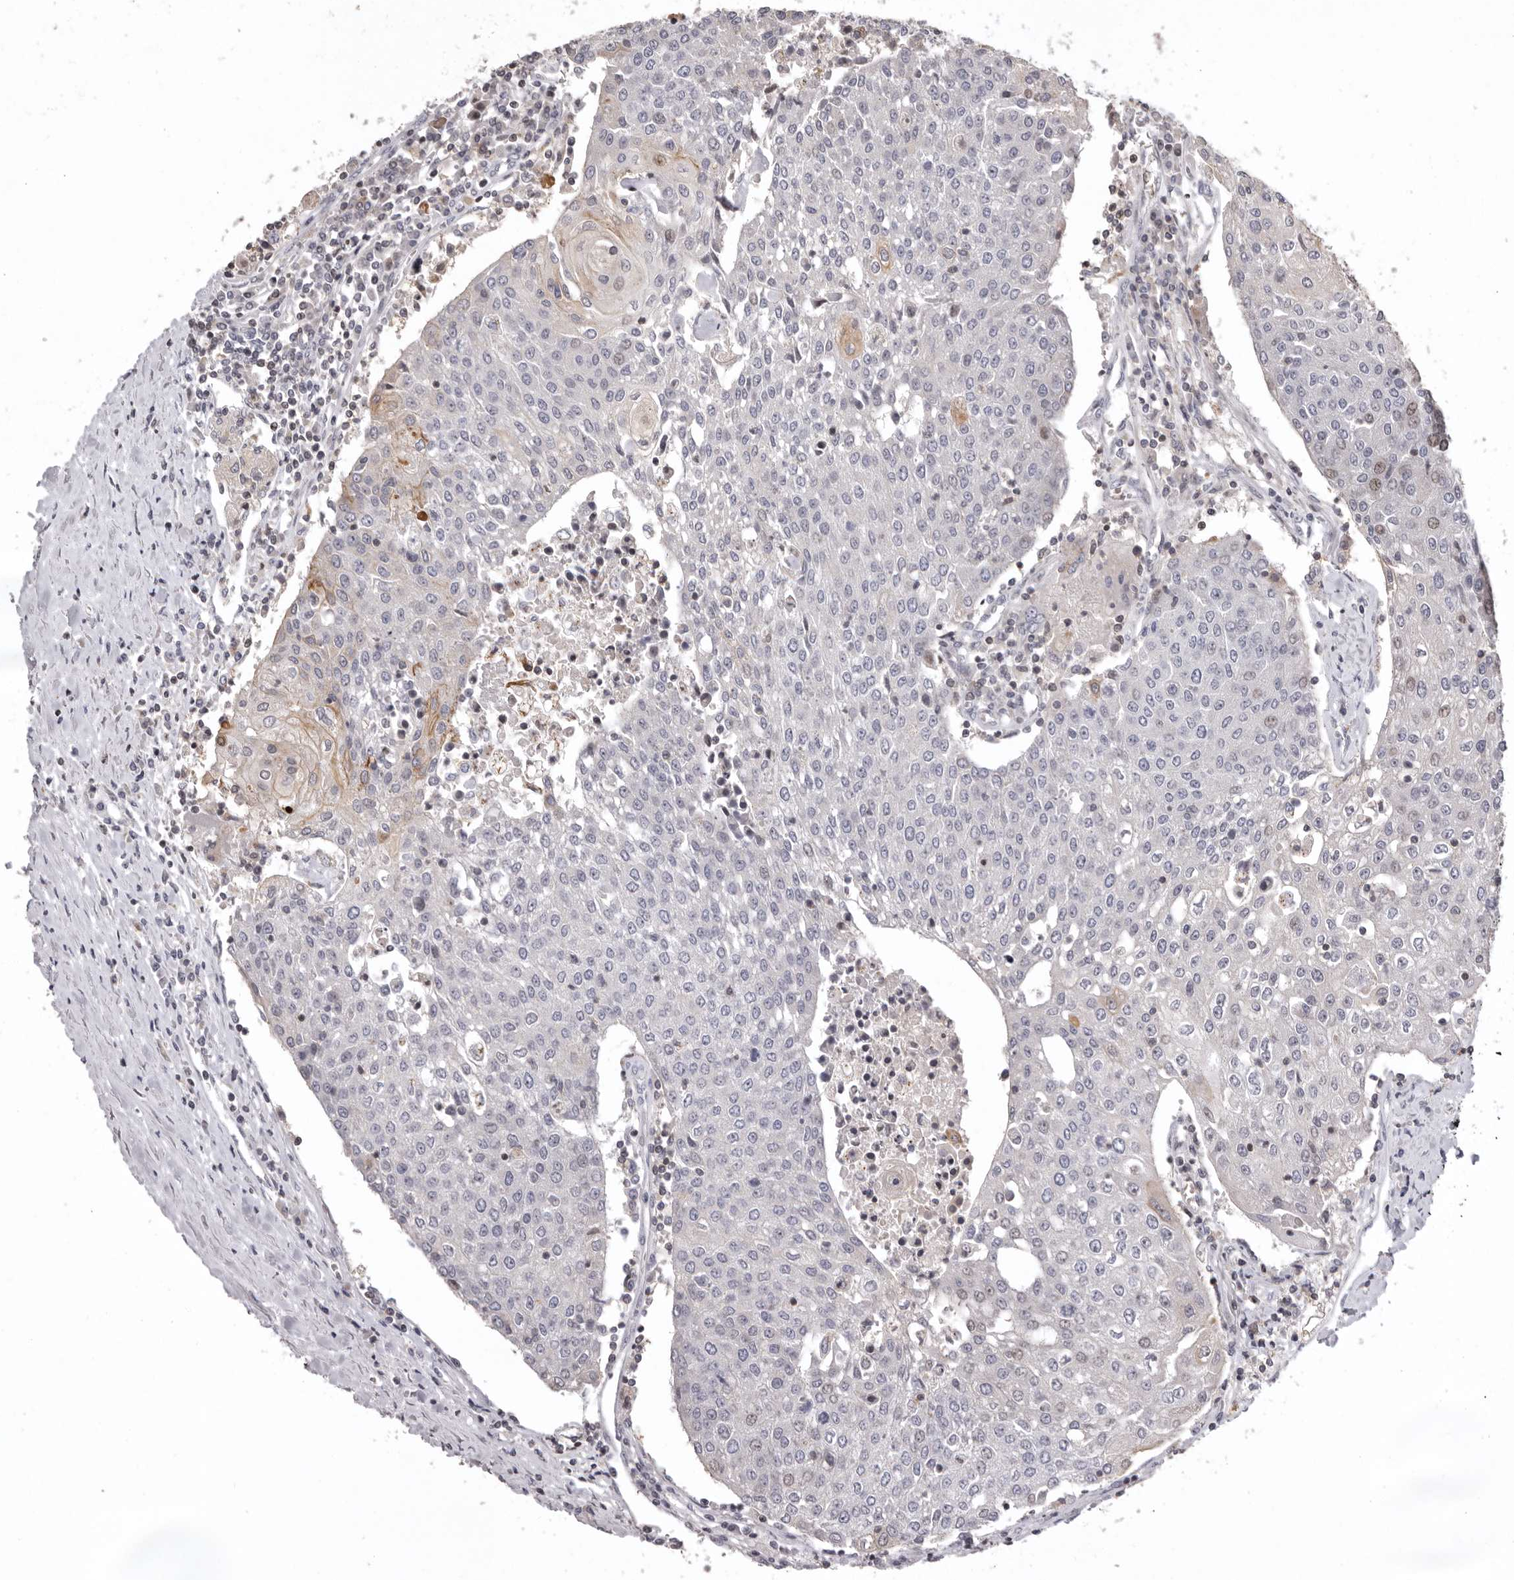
{"staining": {"intensity": "weak", "quantity": "<25%", "location": "nuclear"}, "tissue": "urothelial cancer", "cell_type": "Tumor cells", "image_type": "cancer", "snomed": [{"axis": "morphology", "description": "Urothelial carcinoma, High grade"}, {"axis": "topography", "description": "Urinary bladder"}], "caption": "Tumor cells are negative for brown protein staining in urothelial cancer. (Brightfield microscopy of DAB (3,3'-diaminobenzidine) immunohistochemistry (IHC) at high magnification).", "gene": "AZIN1", "patient": {"sex": "female", "age": 85}}